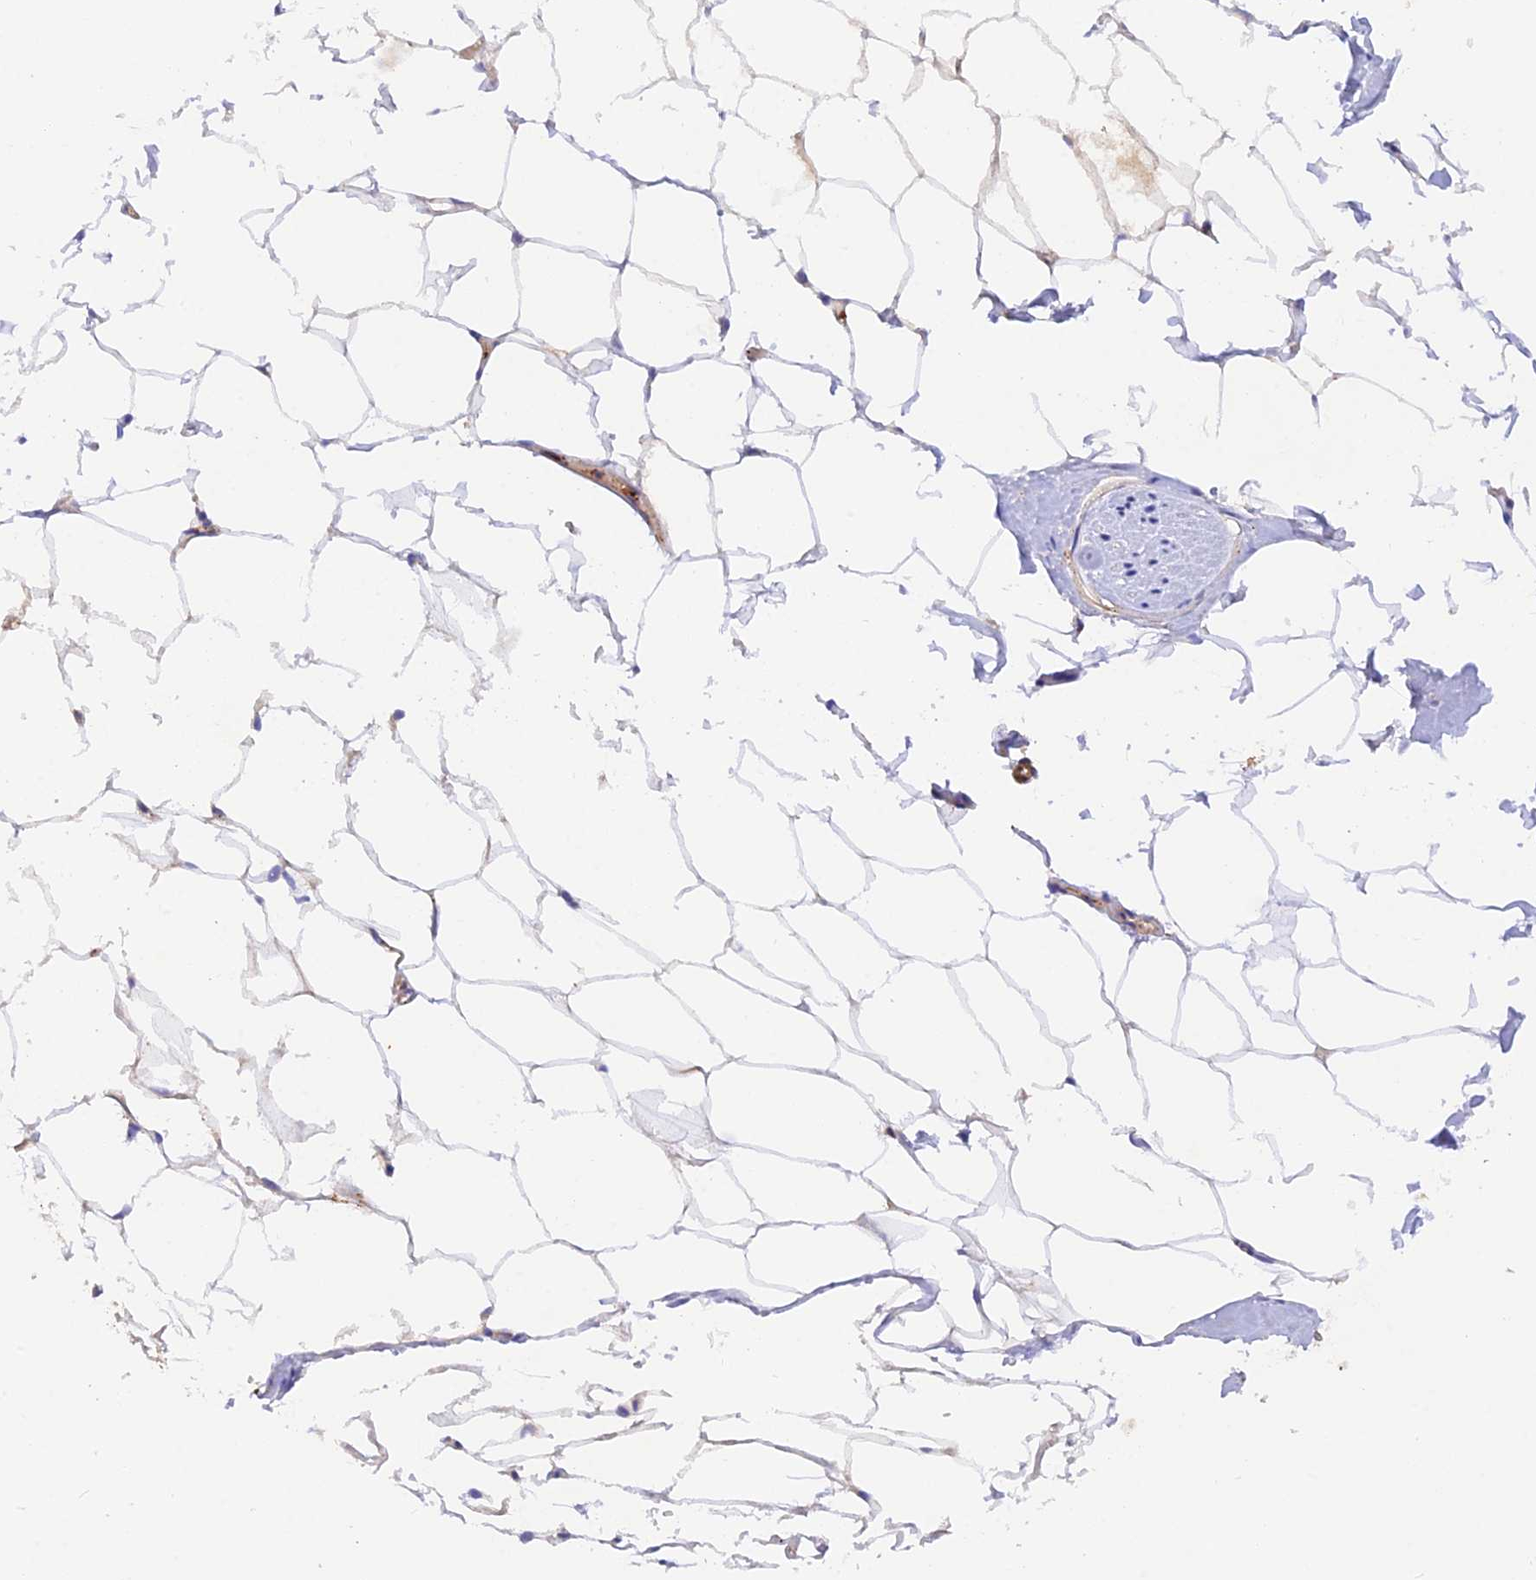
{"staining": {"intensity": "negative", "quantity": "none", "location": "none"}, "tissue": "adipose tissue", "cell_type": "Adipocytes", "image_type": "normal", "snomed": [{"axis": "morphology", "description": "Normal tissue, NOS"}, {"axis": "morphology", "description": "Adenocarcinoma, Low grade"}, {"axis": "topography", "description": "Prostate"}, {"axis": "topography", "description": "Peripheral nerve tissue"}], "caption": "Immunohistochemistry (IHC) image of benign adipose tissue: human adipose tissue stained with DAB (3,3'-diaminobenzidine) exhibits no significant protein positivity in adipocytes.", "gene": "WDFY4", "patient": {"sex": "male", "age": 63}}